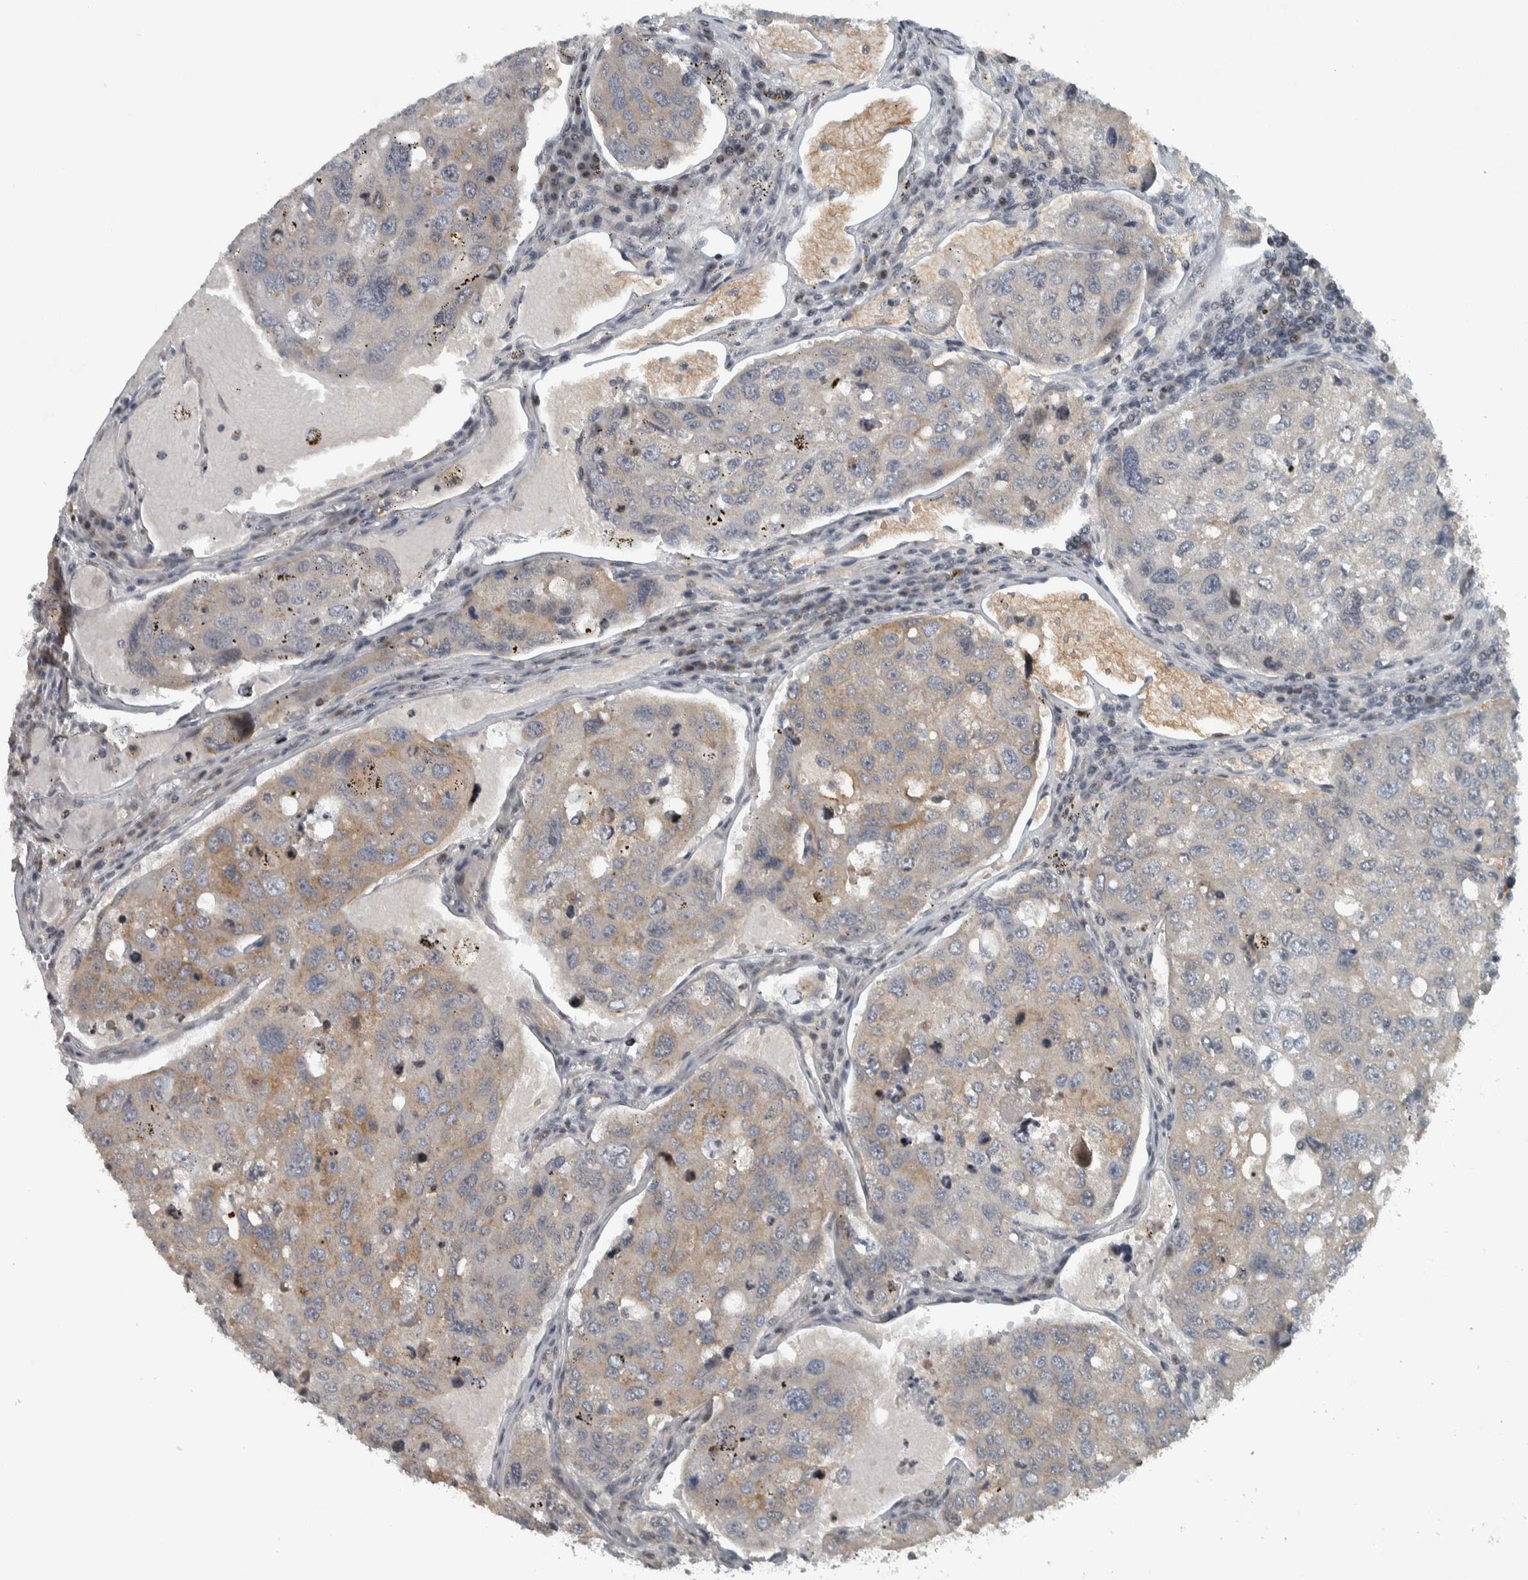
{"staining": {"intensity": "weak", "quantity": "<25%", "location": "cytoplasmic/membranous"}, "tissue": "urothelial cancer", "cell_type": "Tumor cells", "image_type": "cancer", "snomed": [{"axis": "morphology", "description": "Urothelial carcinoma, High grade"}, {"axis": "topography", "description": "Lymph node"}, {"axis": "topography", "description": "Urinary bladder"}], "caption": "Tumor cells show no significant protein expression in high-grade urothelial carcinoma.", "gene": "NAPG", "patient": {"sex": "male", "age": 51}}